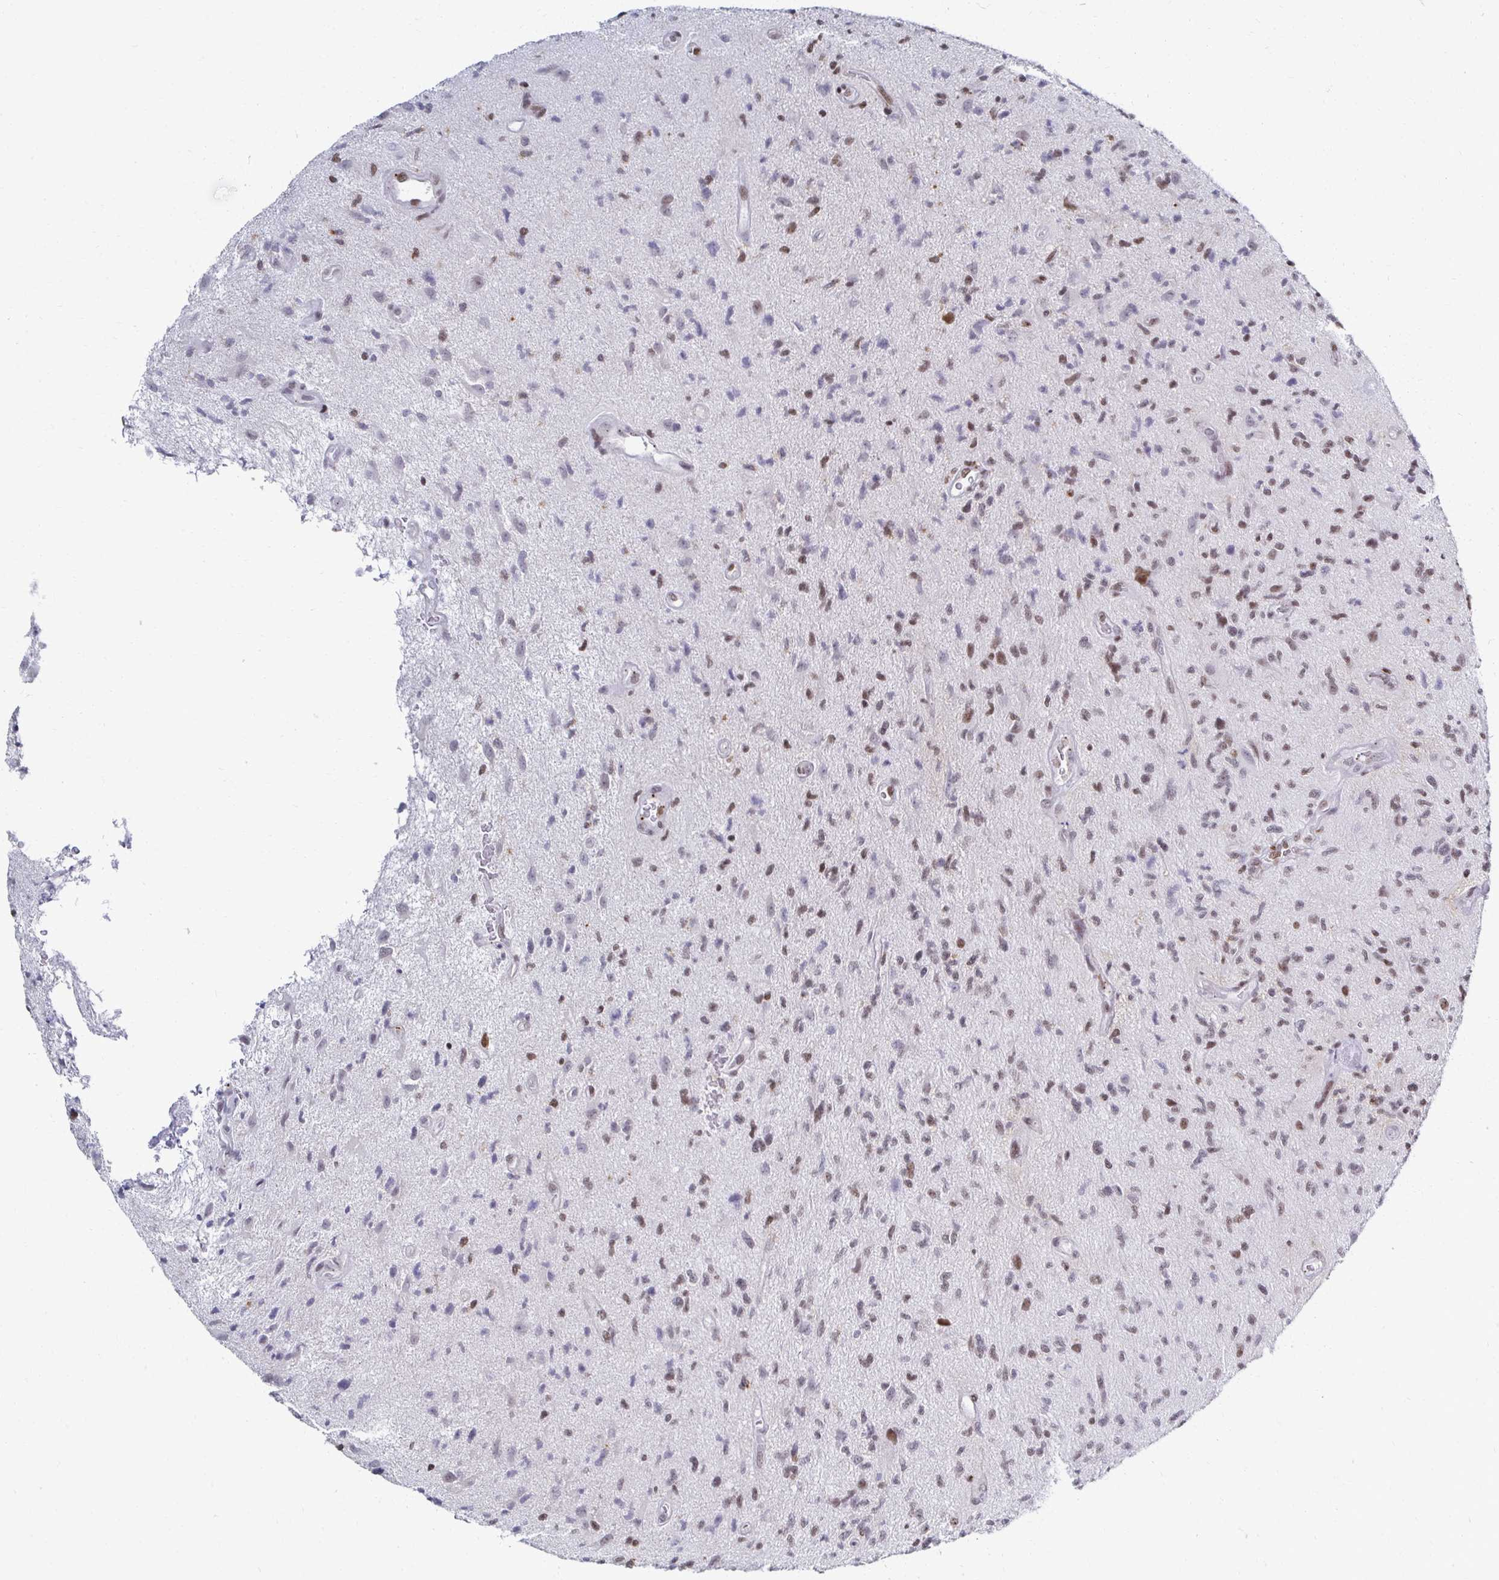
{"staining": {"intensity": "weak", "quantity": "<25%", "location": "nuclear"}, "tissue": "glioma", "cell_type": "Tumor cells", "image_type": "cancer", "snomed": [{"axis": "morphology", "description": "Glioma, malignant, High grade"}, {"axis": "topography", "description": "Brain"}], "caption": "Tumor cells show no significant protein expression in high-grade glioma (malignant).", "gene": "IRF7", "patient": {"sex": "male", "age": 67}}